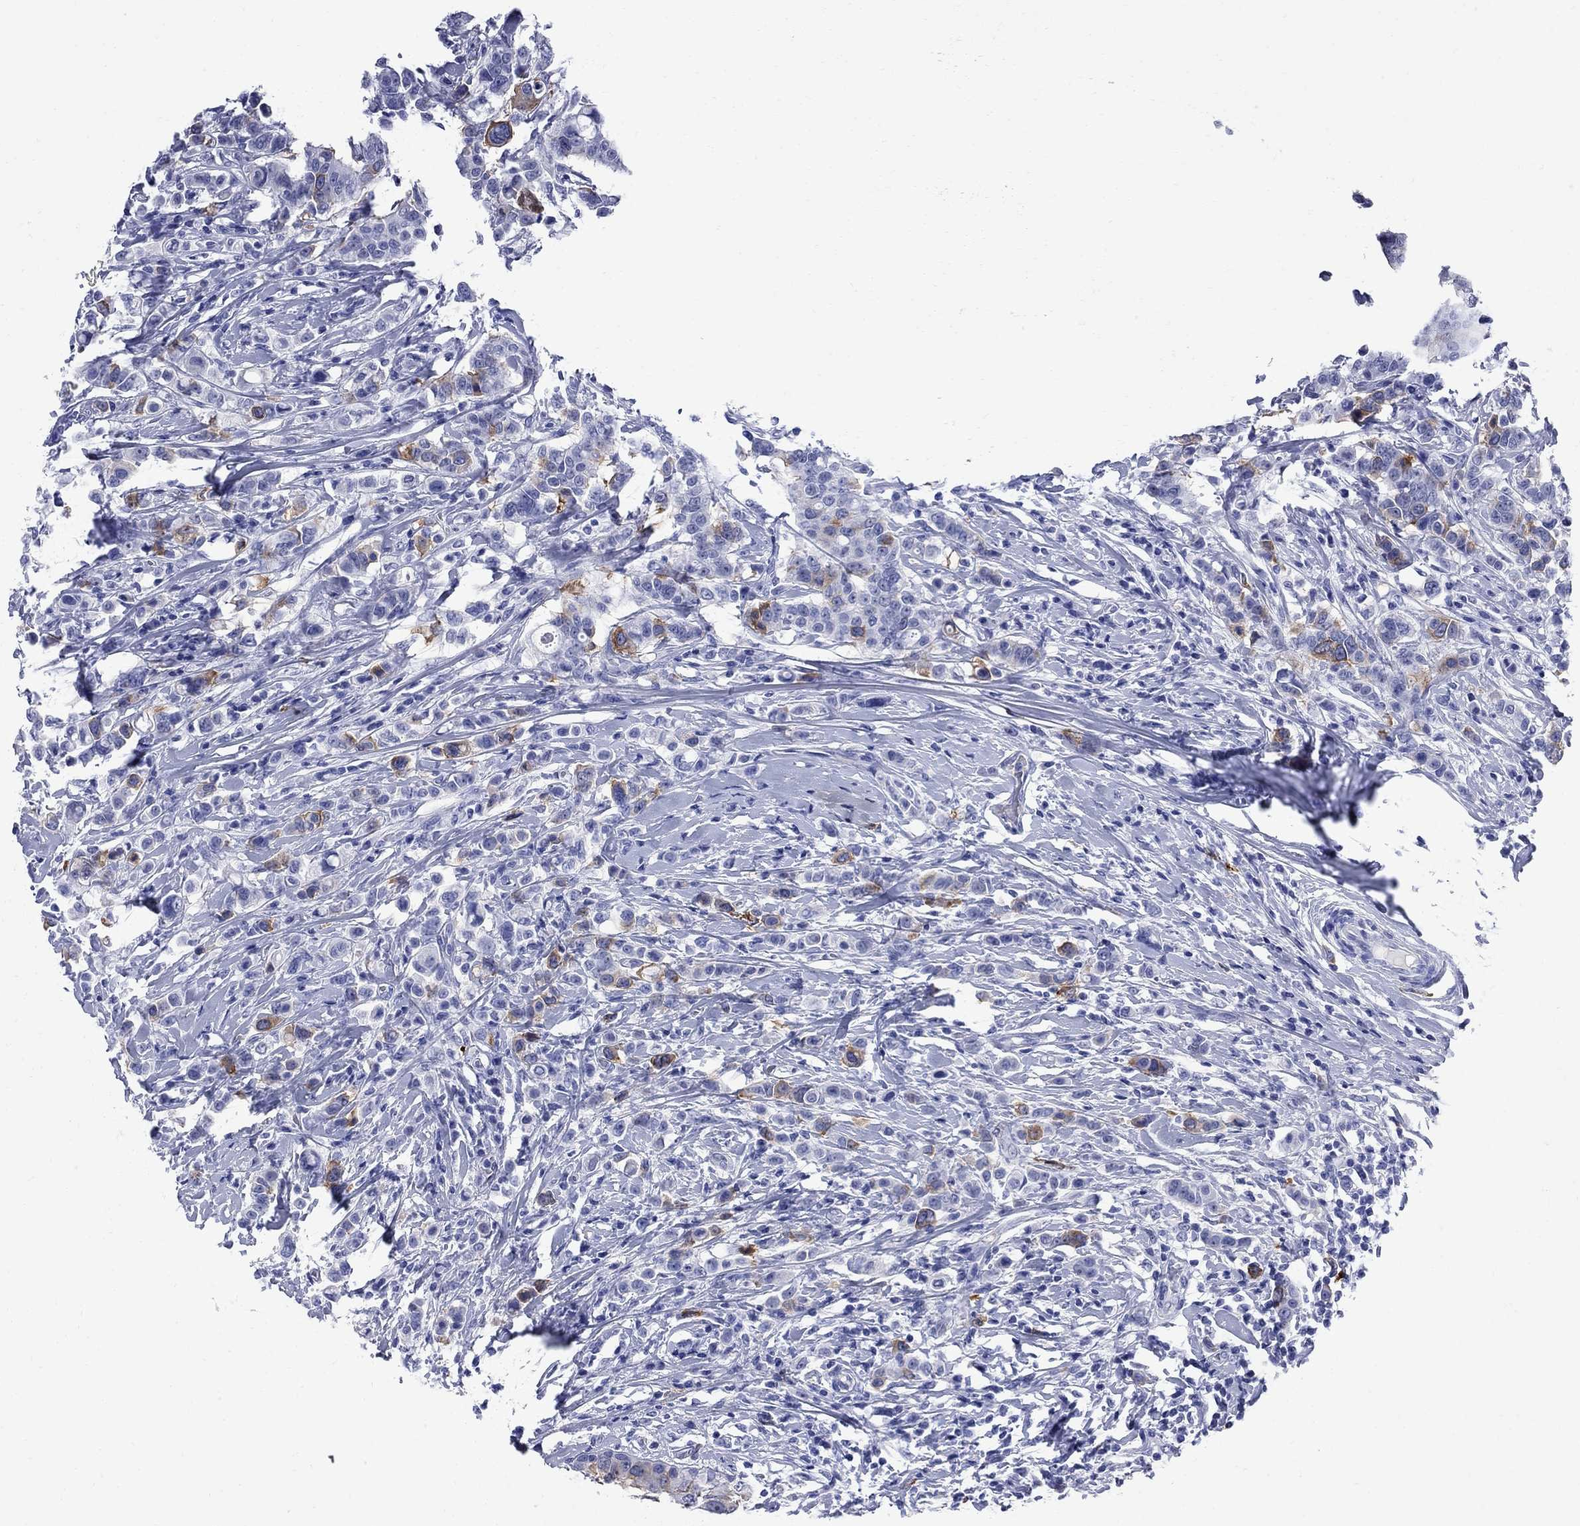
{"staining": {"intensity": "strong", "quantity": "<25%", "location": "cytoplasmic/membranous"}, "tissue": "breast cancer", "cell_type": "Tumor cells", "image_type": "cancer", "snomed": [{"axis": "morphology", "description": "Duct carcinoma"}, {"axis": "topography", "description": "Breast"}], "caption": "Immunohistochemical staining of breast cancer (invasive ductal carcinoma) shows medium levels of strong cytoplasmic/membranous protein expression in about <25% of tumor cells.", "gene": "TACC3", "patient": {"sex": "female", "age": 27}}